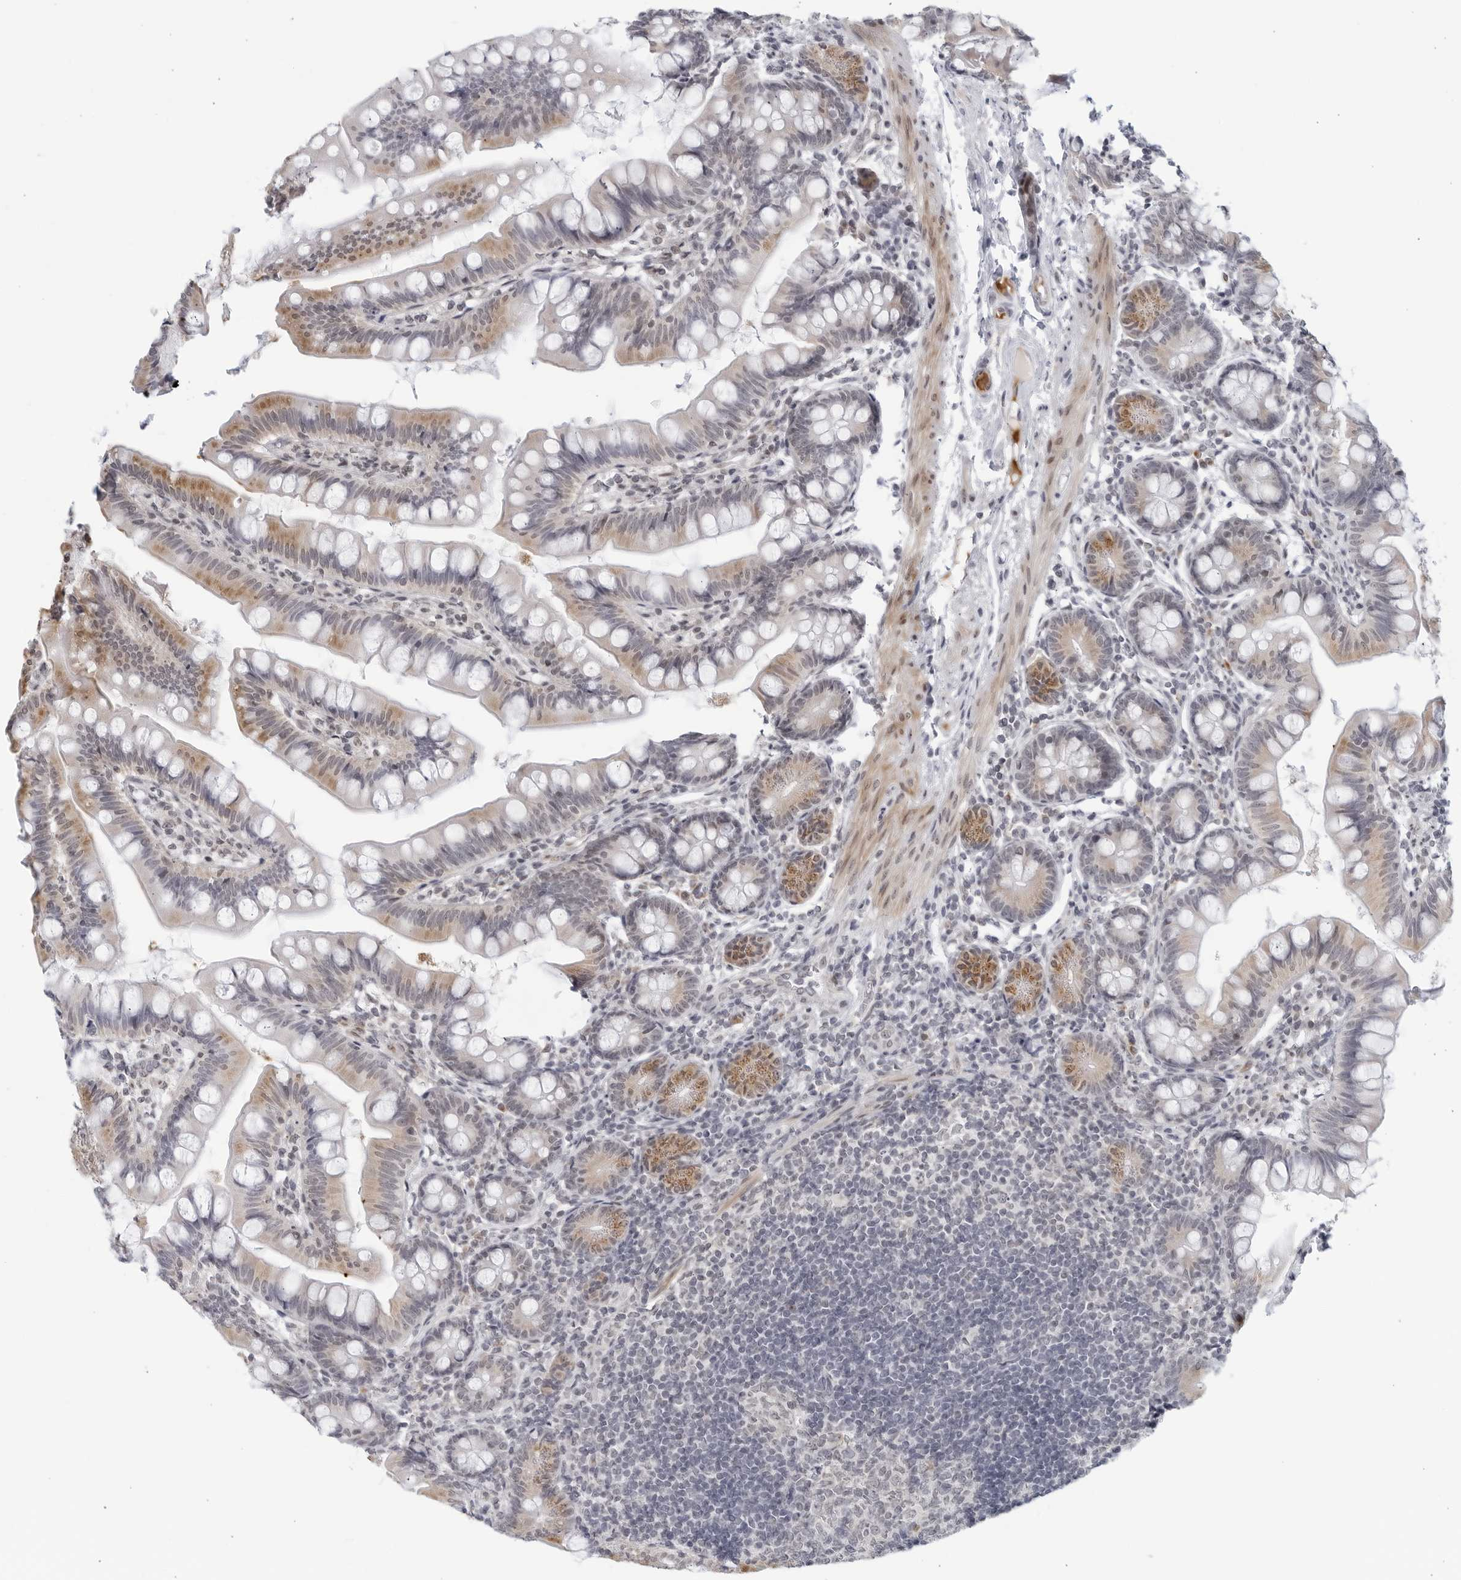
{"staining": {"intensity": "moderate", "quantity": "<25%", "location": "cytoplasmic/membranous"}, "tissue": "small intestine", "cell_type": "Glandular cells", "image_type": "normal", "snomed": [{"axis": "morphology", "description": "Normal tissue, NOS"}, {"axis": "topography", "description": "Small intestine"}], "caption": "Immunohistochemistry staining of normal small intestine, which demonstrates low levels of moderate cytoplasmic/membranous expression in approximately <25% of glandular cells indicating moderate cytoplasmic/membranous protein staining. The staining was performed using DAB (3,3'-diaminobenzidine) (brown) for protein detection and nuclei were counterstained in hematoxylin (blue).", "gene": "WDTC1", "patient": {"sex": "male", "age": 7}}